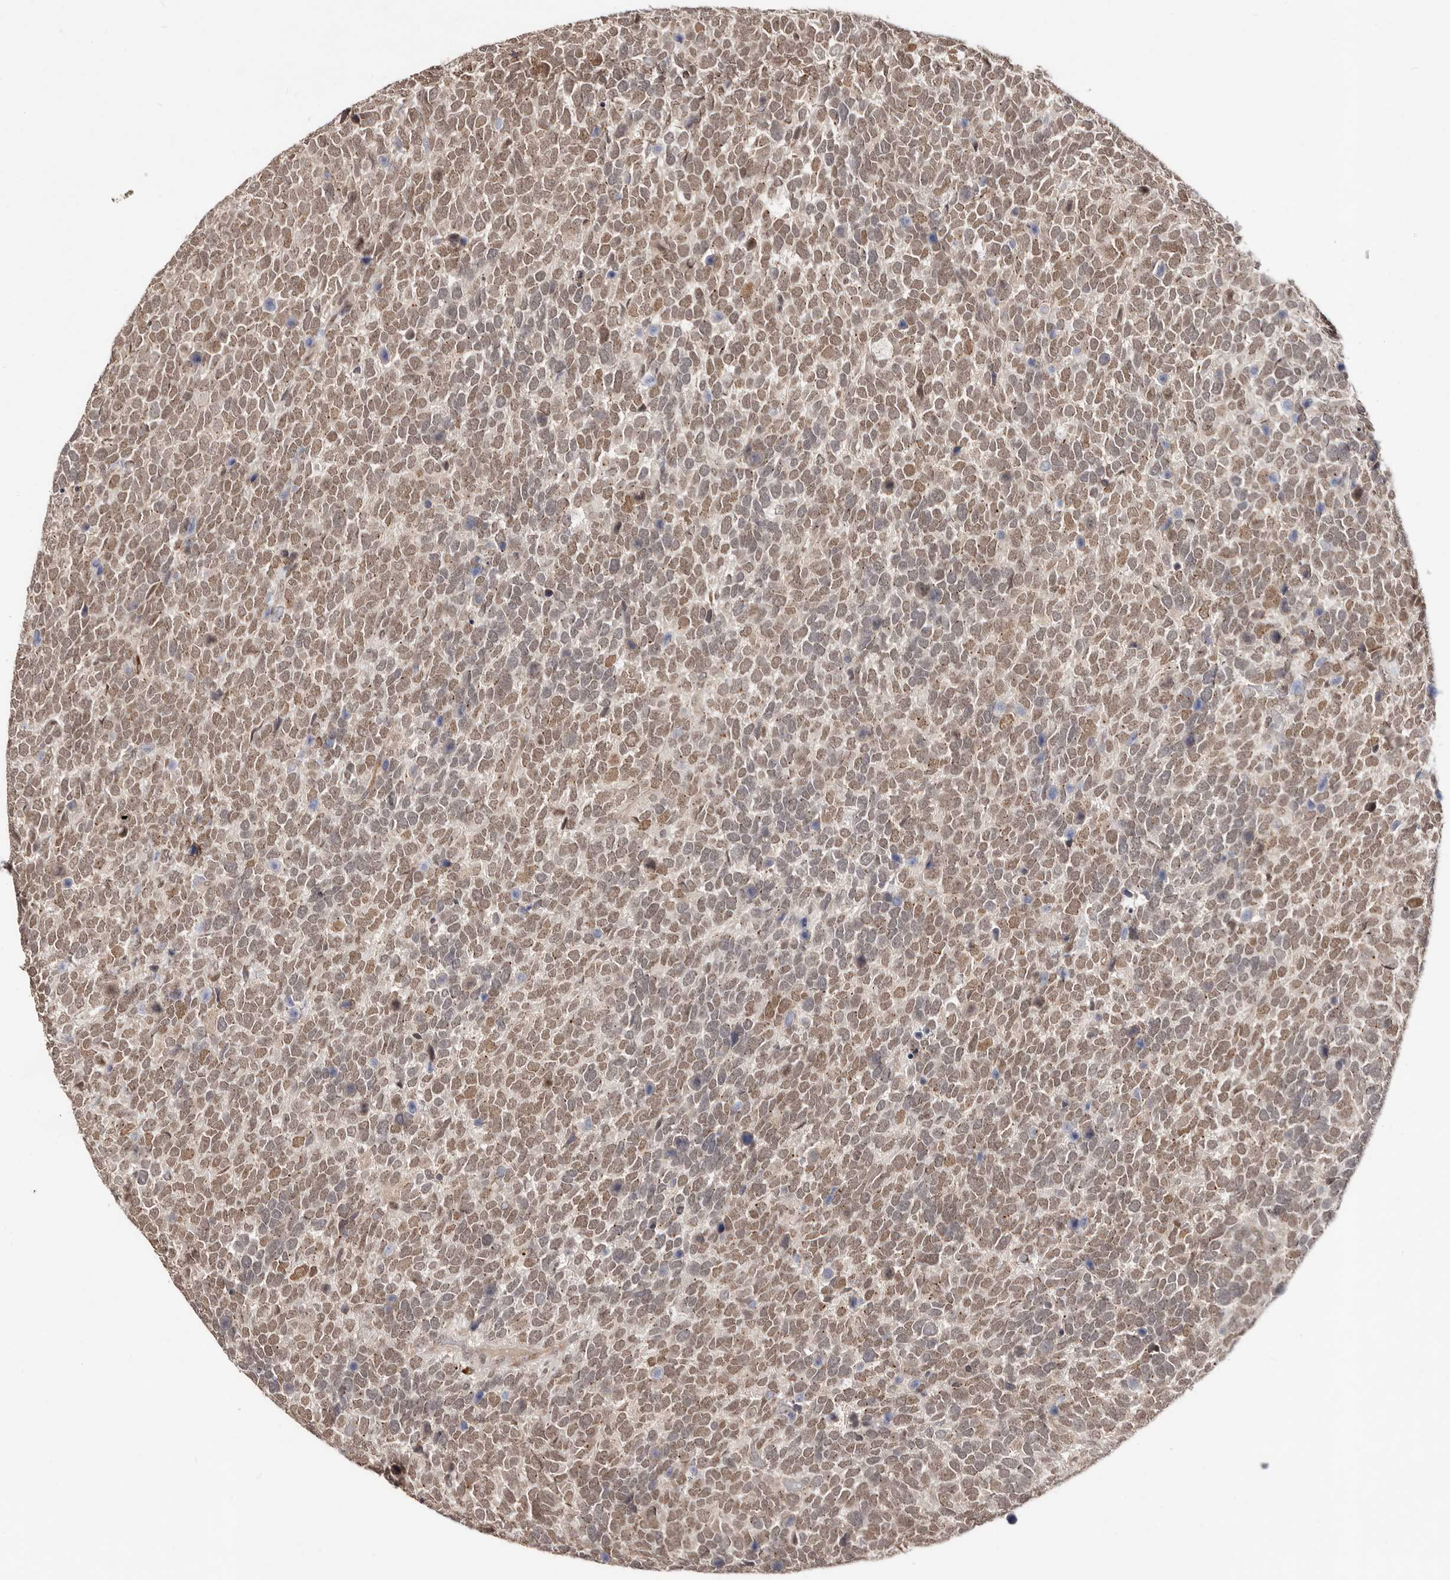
{"staining": {"intensity": "moderate", "quantity": ">75%", "location": "nuclear"}, "tissue": "urothelial cancer", "cell_type": "Tumor cells", "image_type": "cancer", "snomed": [{"axis": "morphology", "description": "Urothelial carcinoma, High grade"}, {"axis": "topography", "description": "Urinary bladder"}], "caption": "An image of human urothelial cancer stained for a protein exhibits moderate nuclear brown staining in tumor cells.", "gene": "SRCAP", "patient": {"sex": "female", "age": 82}}